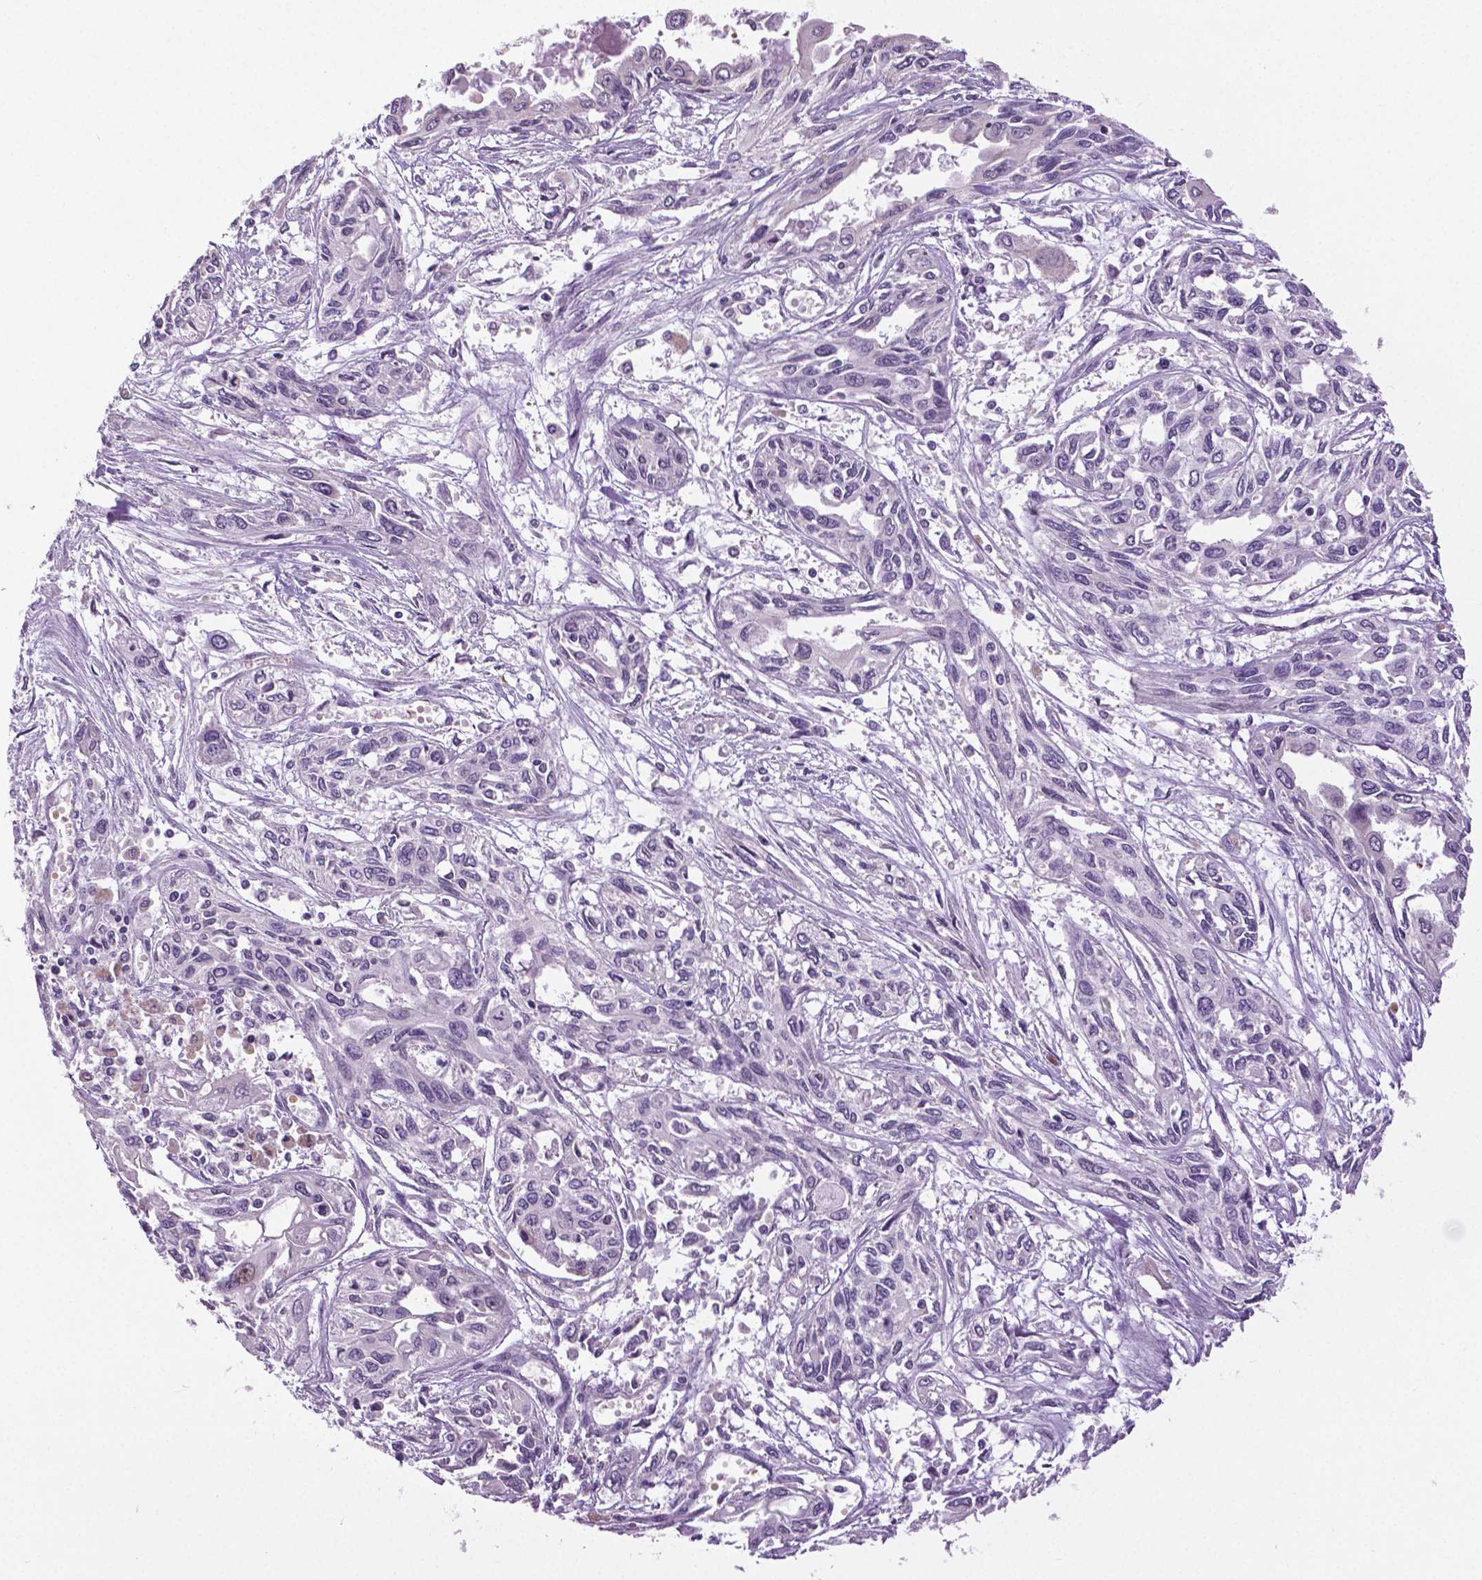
{"staining": {"intensity": "negative", "quantity": "none", "location": "none"}, "tissue": "pancreatic cancer", "cell_type": "Tumor cells", "image_type": "cancer", "snomed": [{"axis": "morphology", "description": "Adenocarcinoma, NOS"}, {"axis": "topography", "description": "Pancreas"}], "caption": "The photomicrograph displays no significant staining in tumor cells of pancreatic cancer. (Immunohistochemistry (ihc), brightfield microscopy, high magnification).", "gene": "DNAH12", "patient": {"sex": "female", "age": 55}}